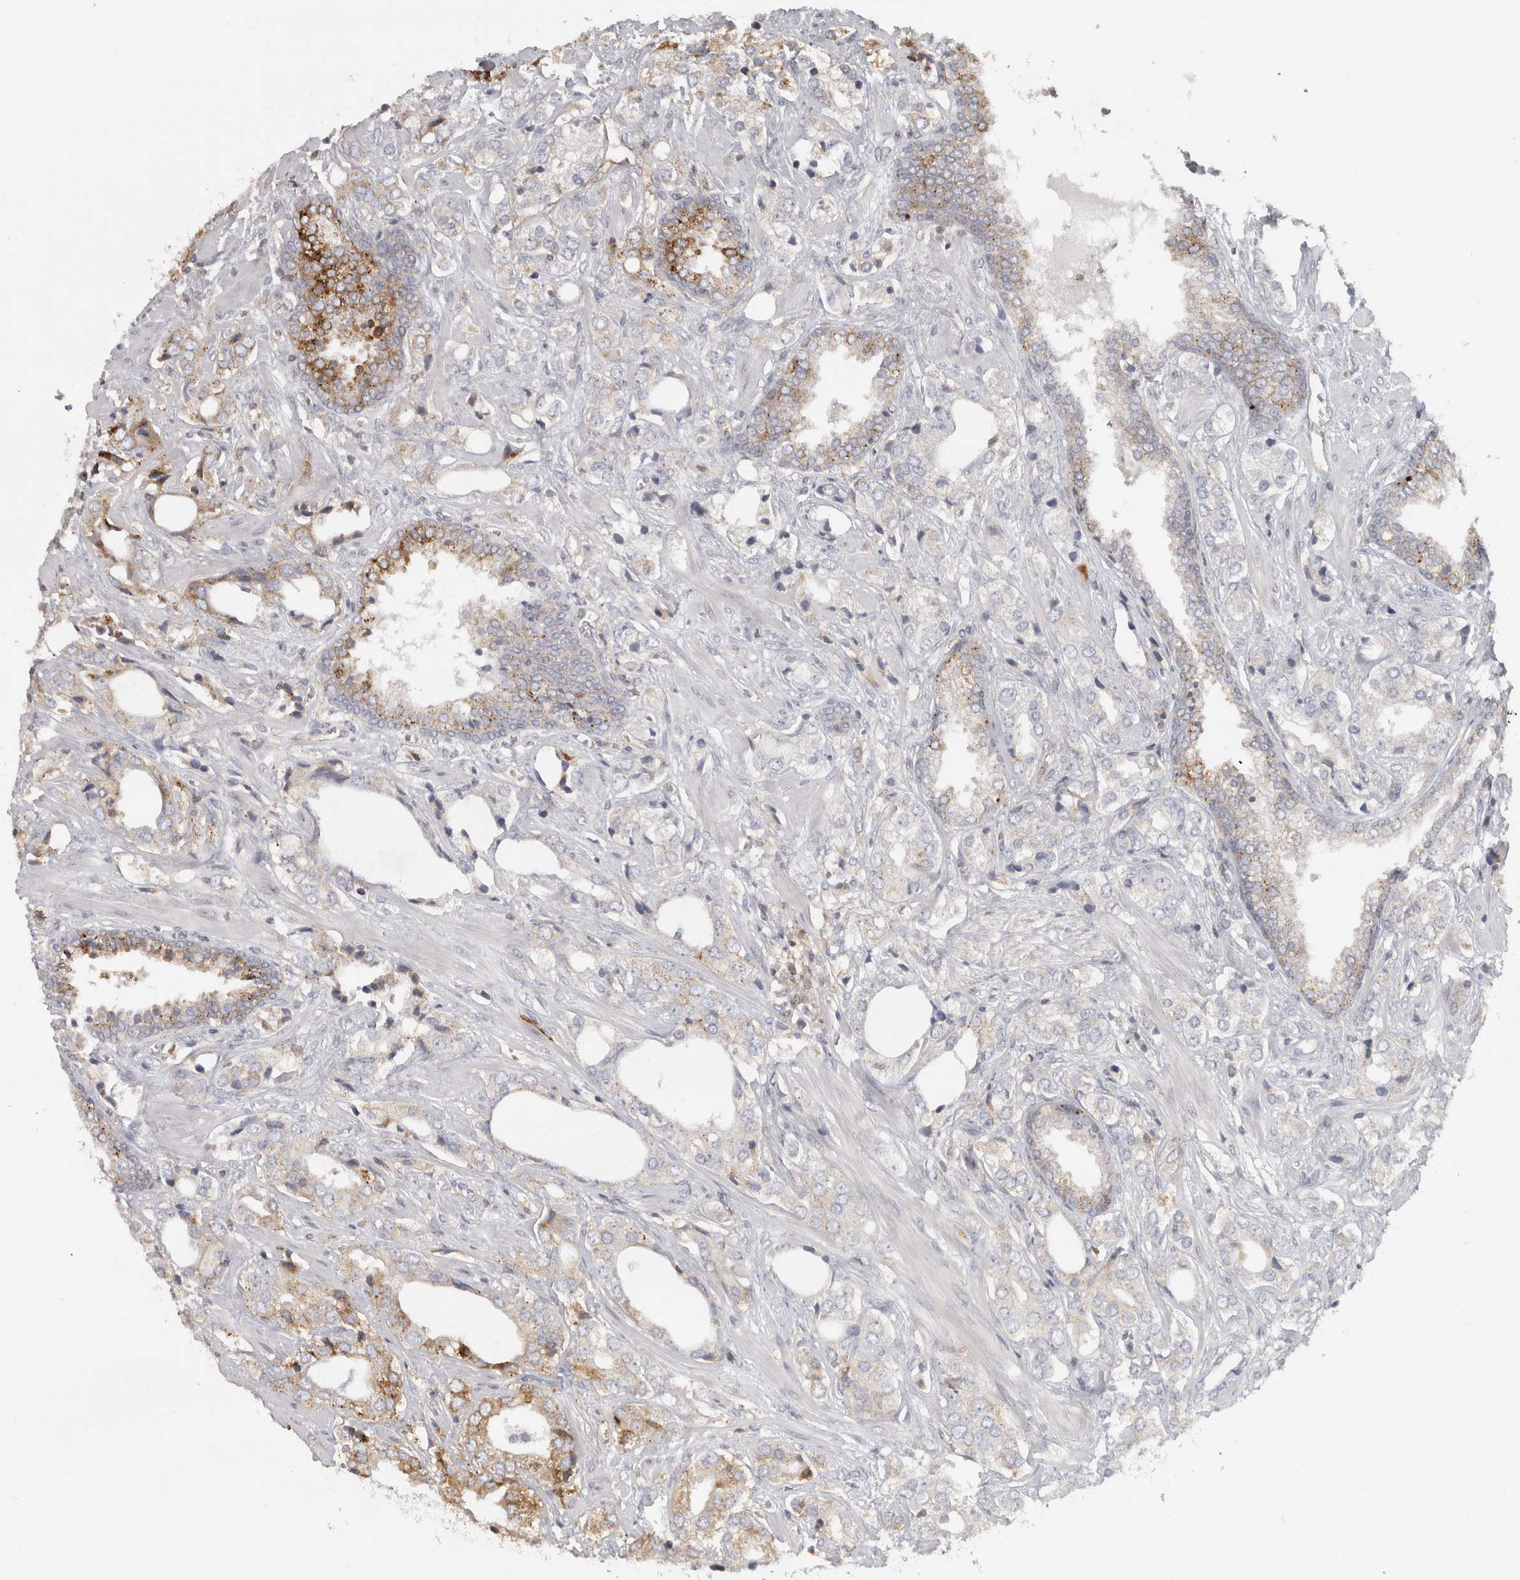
{"staining": {"intensity": "negative", "quantity": "none", "location": "none"}, "tissue": "prostate cancer", "cell_type": "Tumor cells", "image_type": "cancer", "snomed": [{"axis": "morphology", "description": "Adenocarcinoma, High grade"}, {"axis": "topography", "description": "Prostate"}], "caption": "Tumor cells show no significant positivity in prostate high-grade adenocarcinoma. (Stains: DAB (3,3'-diaminobenzidine) immunohistochemistry (IHC) with hematoxylin counter stain, Microscopy: brightfield microscopy at high magnification).", "gene": "HLA-E", "patient": {"sex": "male", "age": 66}}